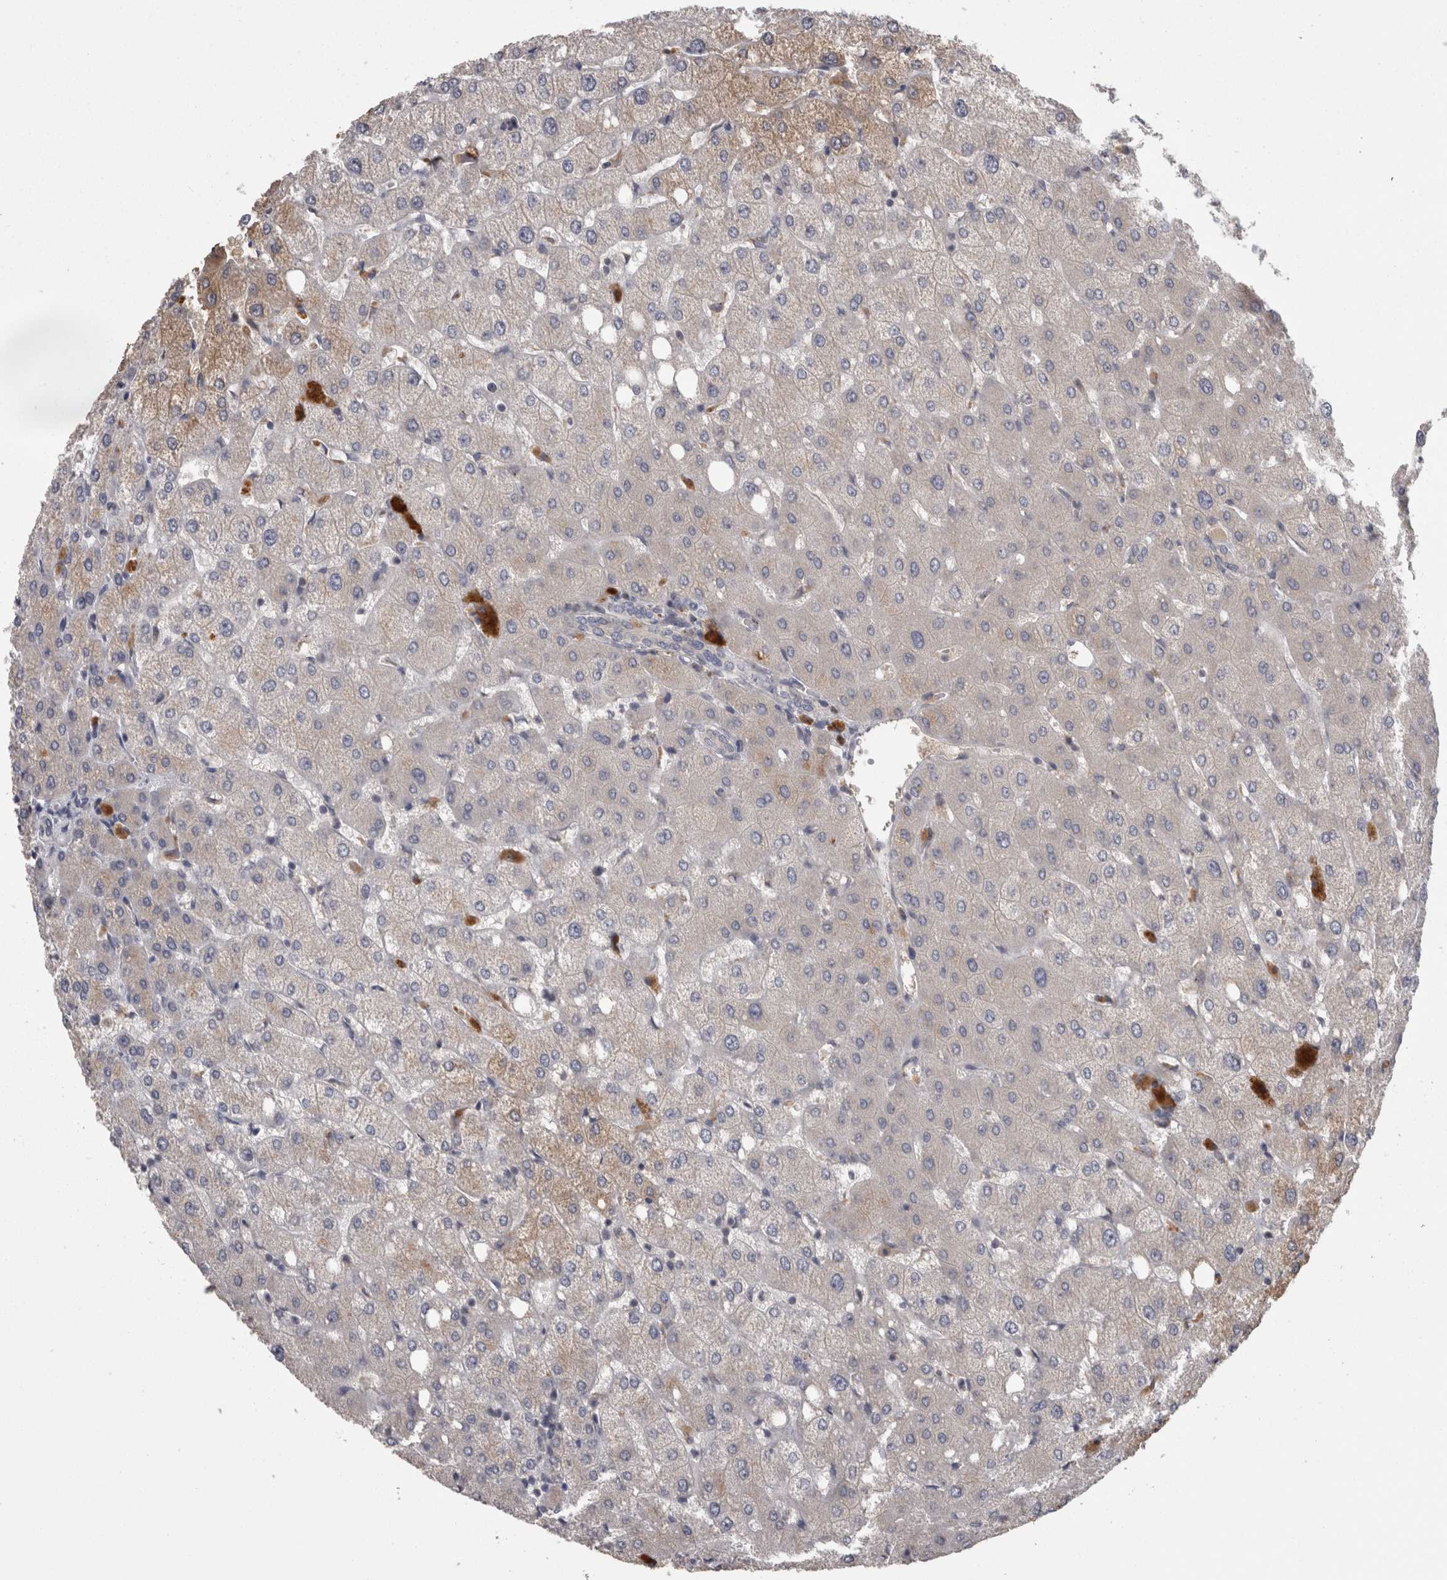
{"staining": {"intensity": "negative", "quantity": "none", "location": "none"}, "tissue": "liver", "cell_type": "Cholangiocytes", "image_type": "normal", "snomed": [{"axis": "morphology", "description": "Normal tissue, NOS"}, {"axis": "topography", "description": "Liver"}], "caption": "Immunohistochemistry (IHC) histopathology image of unremarkable human liver stained for a protein (brown), which demonstrates no staining in cholangiocytes.", "gene": "PCM1", "patient": {"sex": "female", "age": 54}}